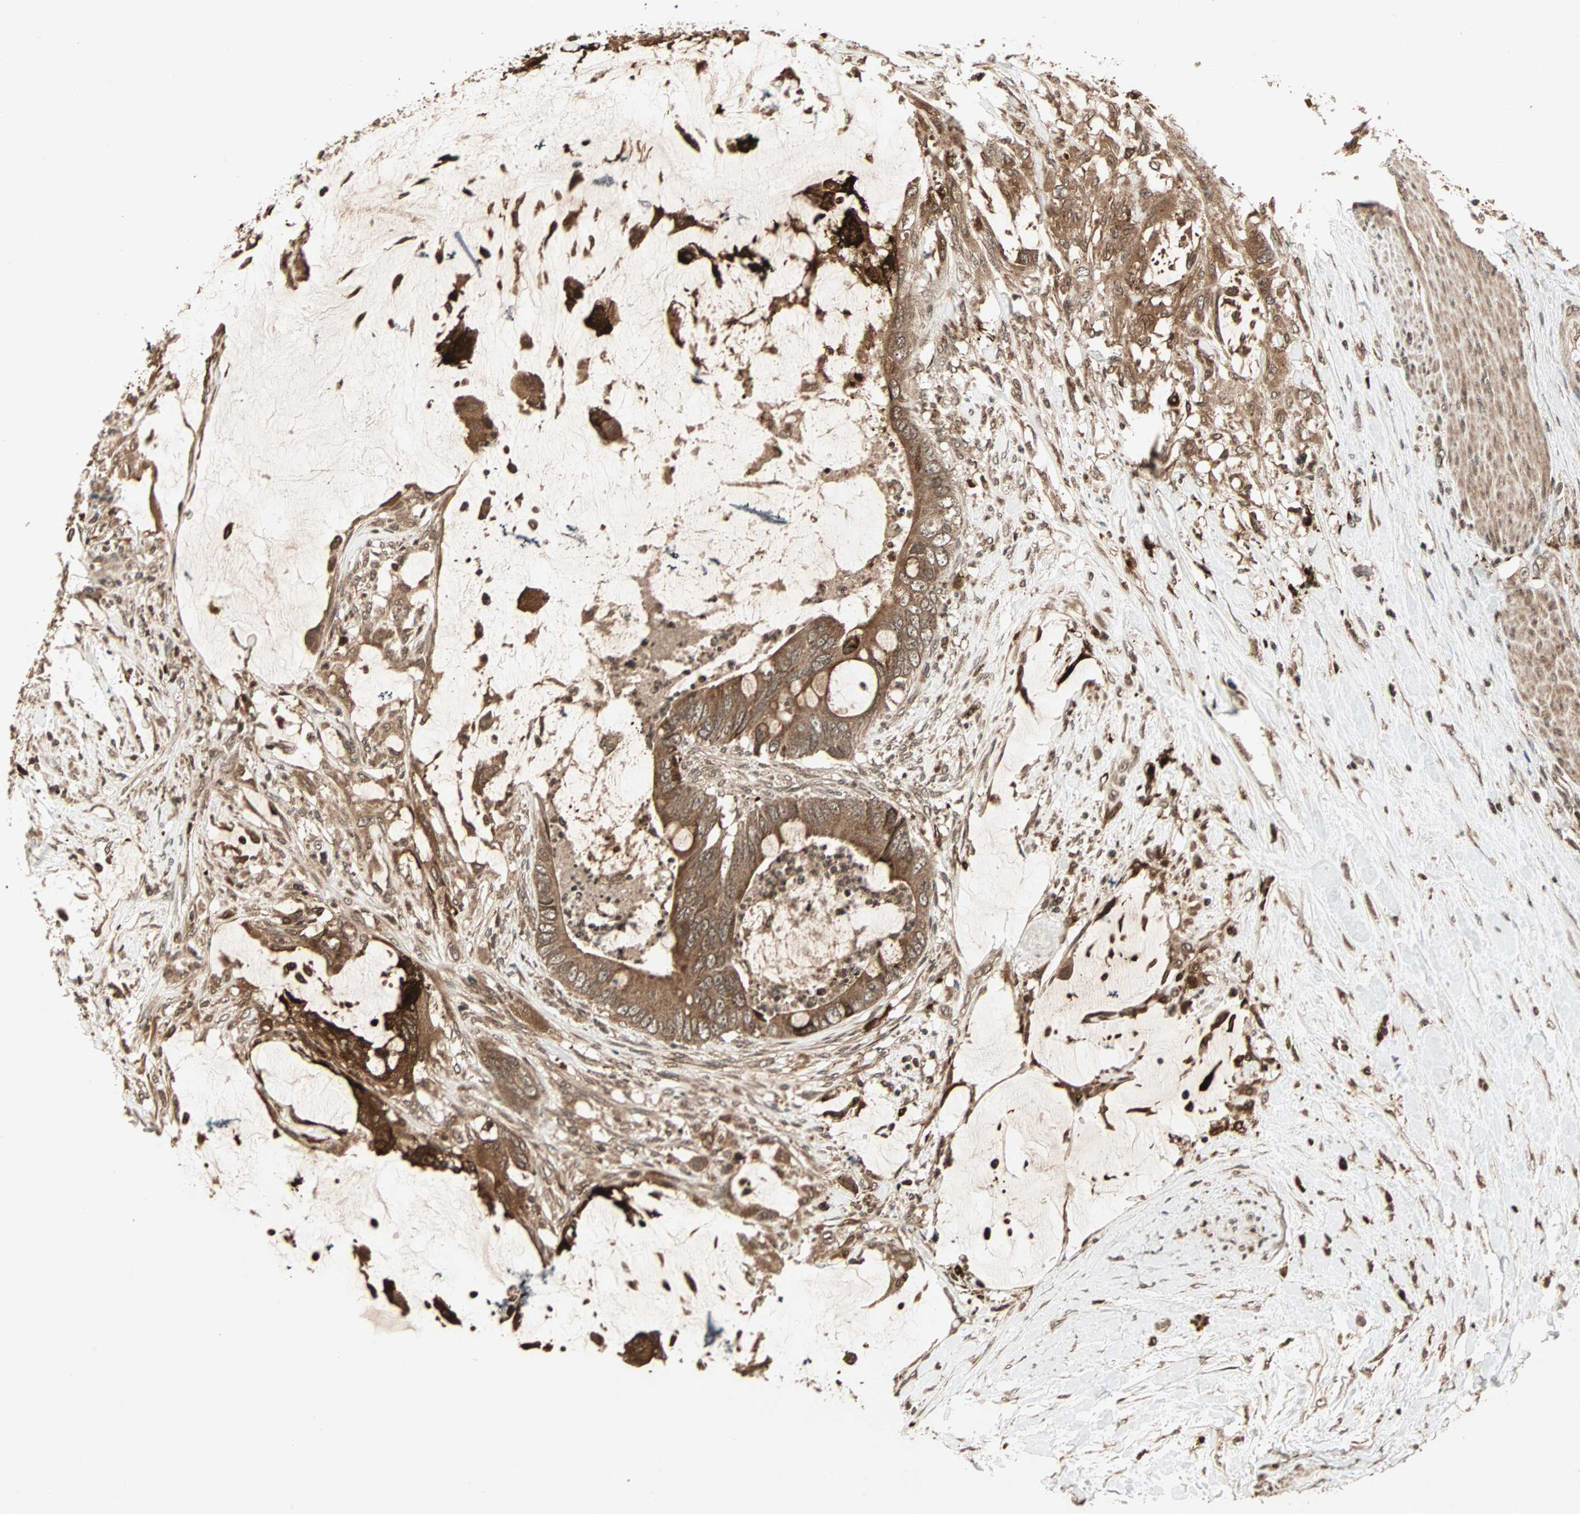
{"staining": {"intensity": "moderate", "quantity": ">75%", "location": "cytoplasmic/membranous"}, "tissue": "colorectal cancer", "cell_type": "Tumor cells", "image_type": "cancer", "snomed": [{"axis": "morphology", "description": "Adenocarcinoma, NOS"}, {"axis": "topography", "description": "Rectum"}], "caption": "A micrograph showing moderate cytoplasmic/membranous staining in approximately >75% of tumor cells in colorectal cancer (adenocarcinoma), as visualized by brown immunohistochemical staining.", "gene": "RFFL", "patient": {"sex": "female", "age": 77}}